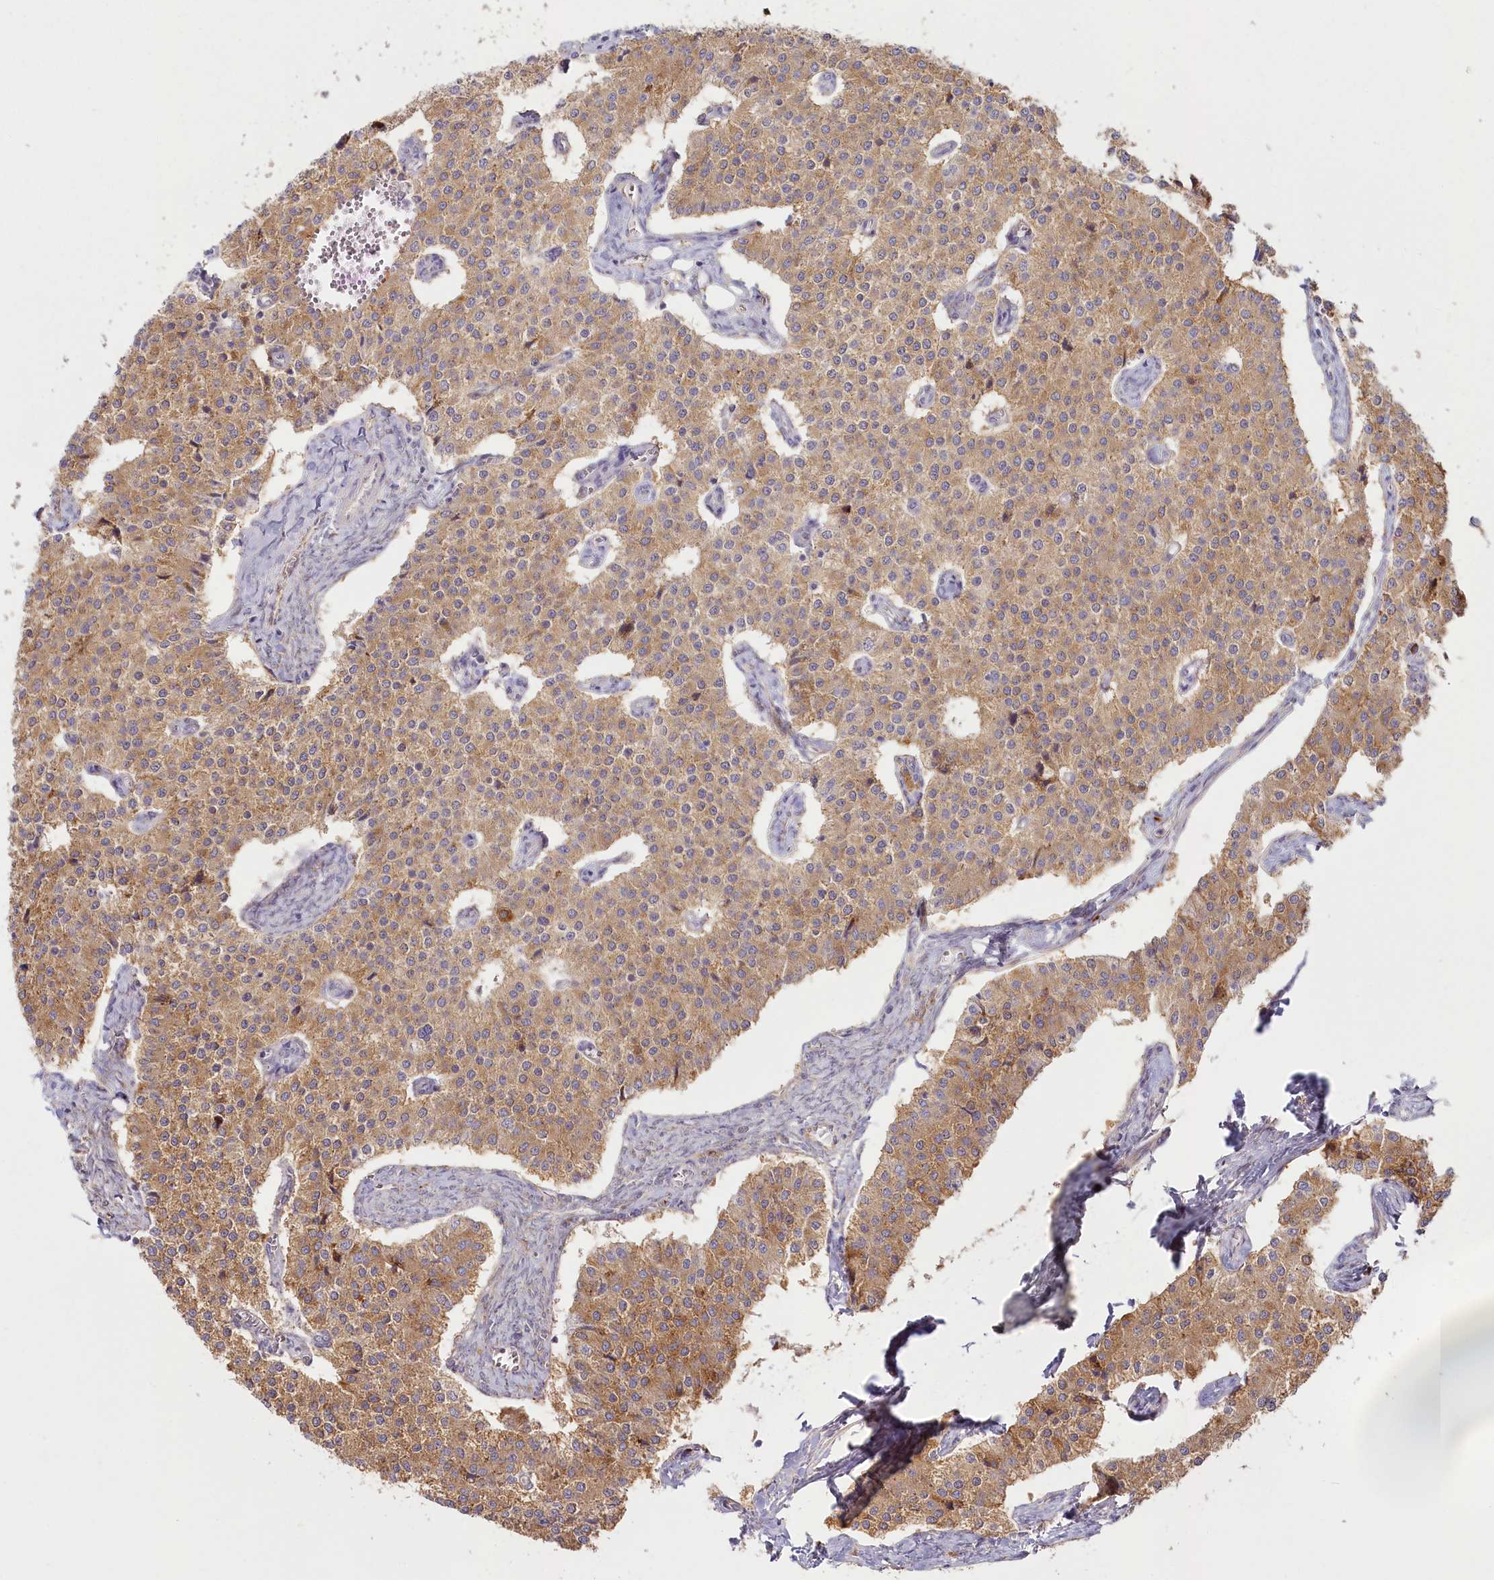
{"staining": {"intensity": "moderate", "quantity": ">75%", "location": "cytoplasmic/membranous"}, "tissue": "carcinoid", "cell_type": "Tumor cells", "image_type": "cancer", "snomed": [{"axis": "morphology", "description": "Carcinoid, malignant, NOS"}, {"axis": "topography", "description": "Colon"}], "caption": "Human malignant carcinoid stained for a protein (brown) demonstrates moderate cytoplasmic/membranous positive expression in approximately >75% of tumor cells.", "gene": "HARS2", "patient": {"sex": "female", "age": 52}}